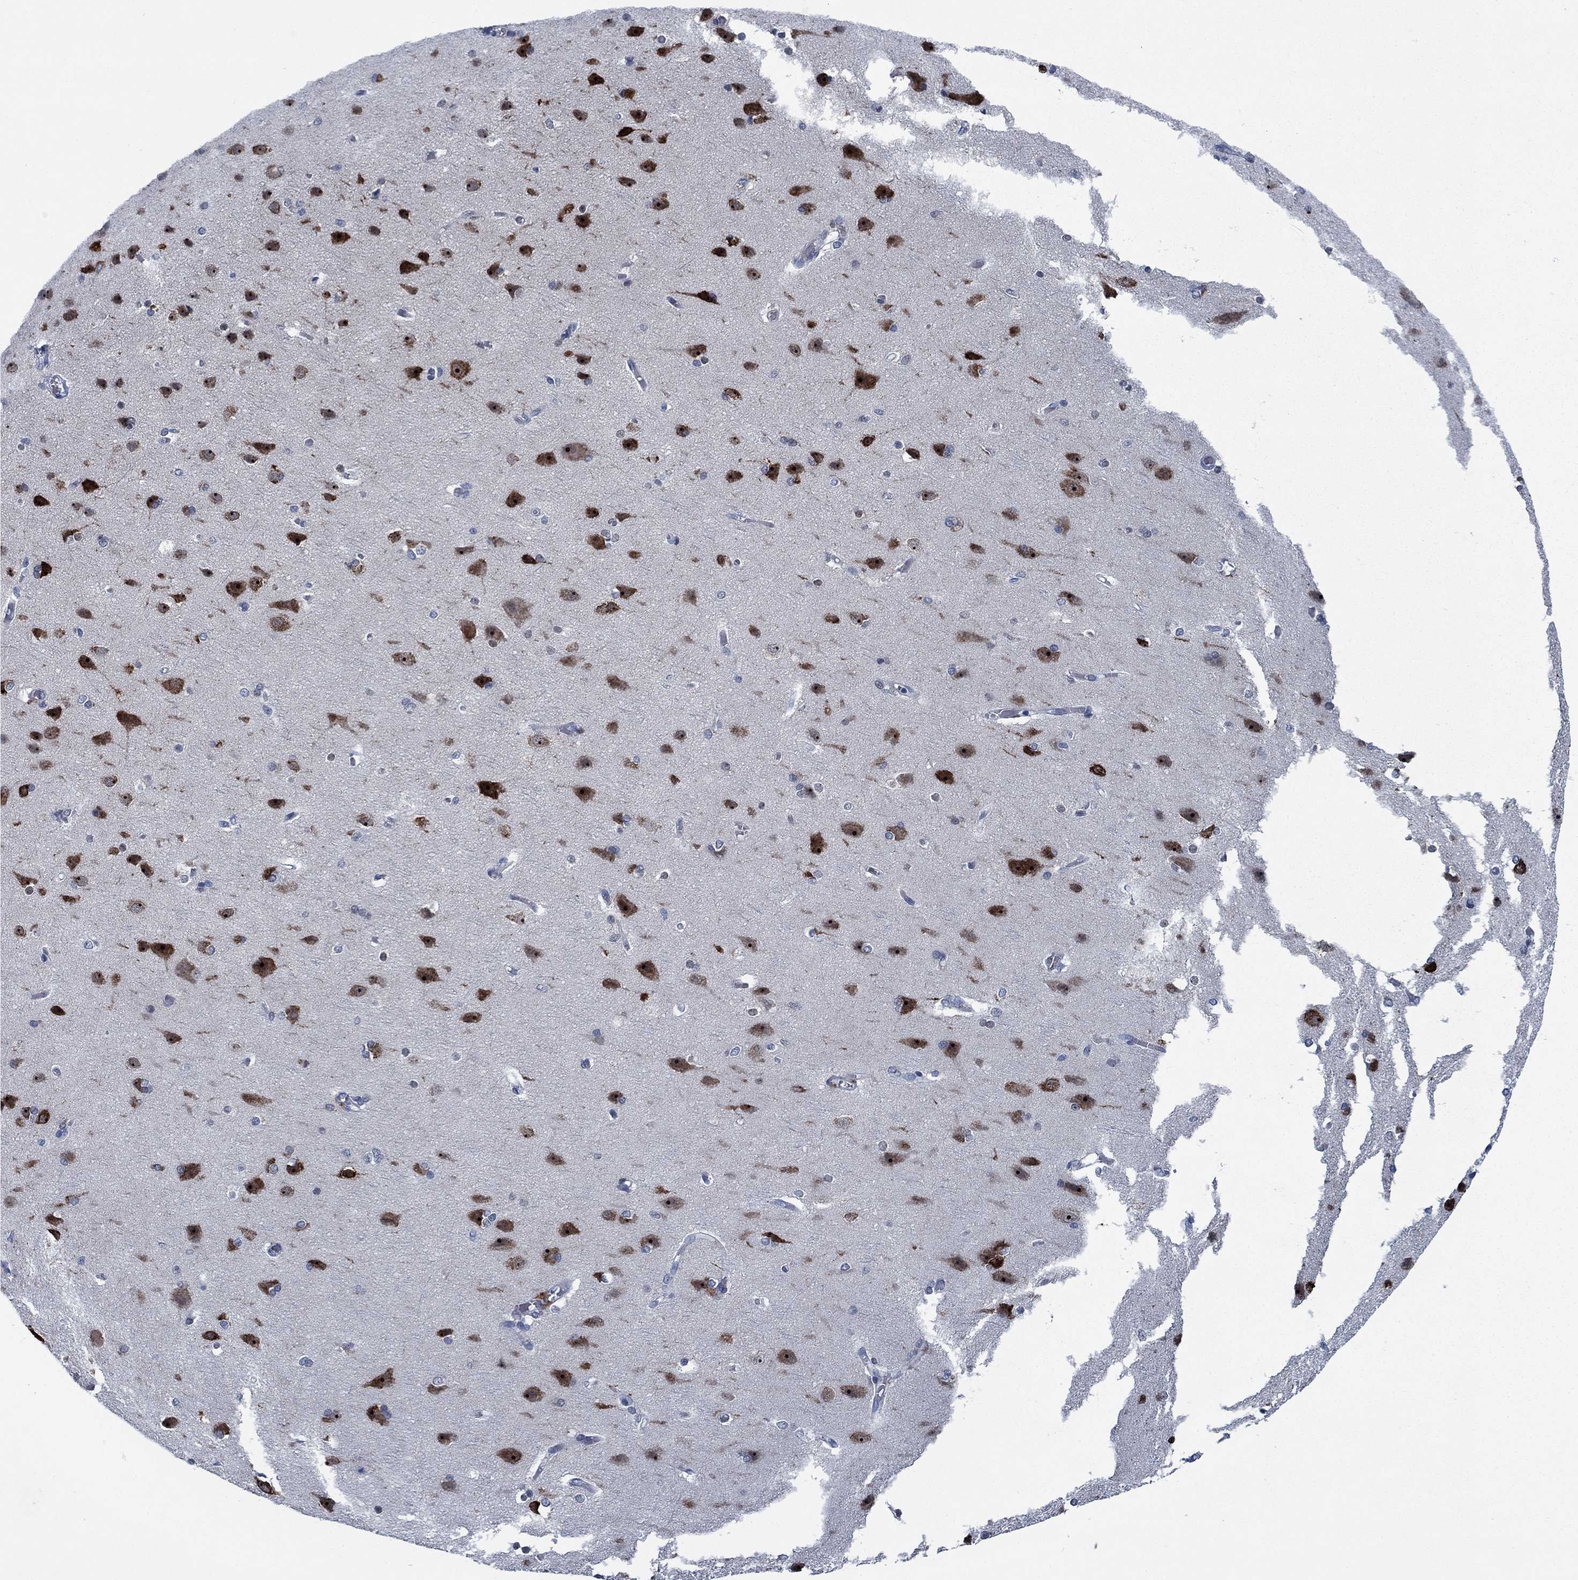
{"staining": {"intensity": "negative", "quantity": "none", "location": "none"}, "tissue": "cerebral cortex", "cell_type": "Endothelial cells", "image_type": "normal", "snomed": [{"axis": "morphology", "description": "Normal tissue, NOS"}, {"axis": "topography", "description": "Cerebral cortex"}], "caption": "Immunohistochemical staining of normal cerebral cortex displays no significant staining in endothelial cells.", "gene": "PNMA8A", "patient": {"sex": "male", "age": 37}}